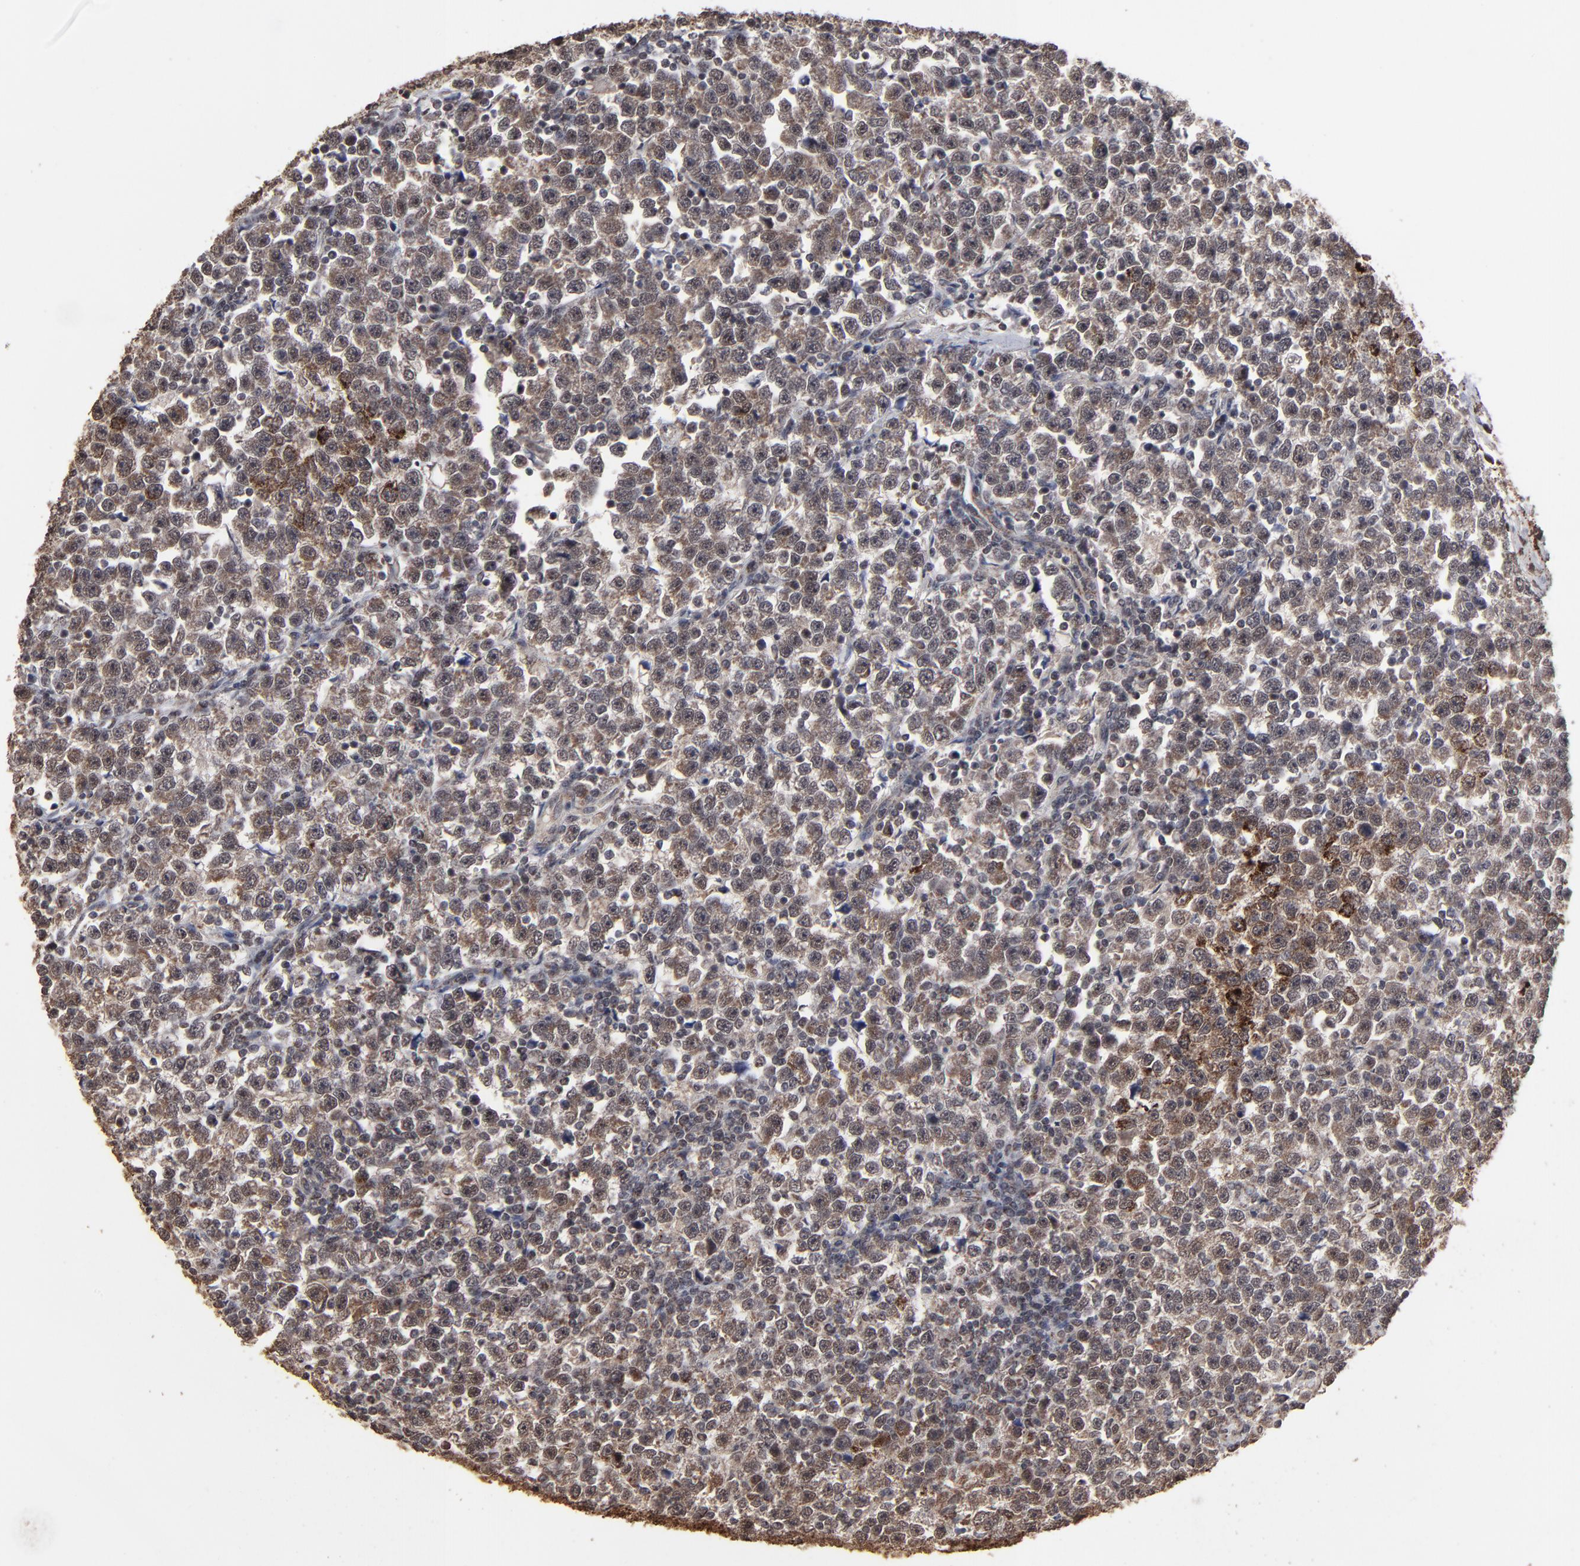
{"staining": {"intensity": "moderate", "quantity": ">75%", "location": "cytoplasmic/membranous"}, "tissue": "testis cancer", "cell_type": "Tumor cells", "image_type": "cancer", "snomed": [{"axis": "morphology", "description": "Seminoma, NOS"}, {"axis": "topography", "description": "Testis"}], "caption": "The micrograph displays staining of seminoma (testis), revealing moderate cytoplasmic/membranous protein positivity (brown color) within tumor cells.", "gene": "BNIP3", "patient": {"sex": "male", "age": 43}}